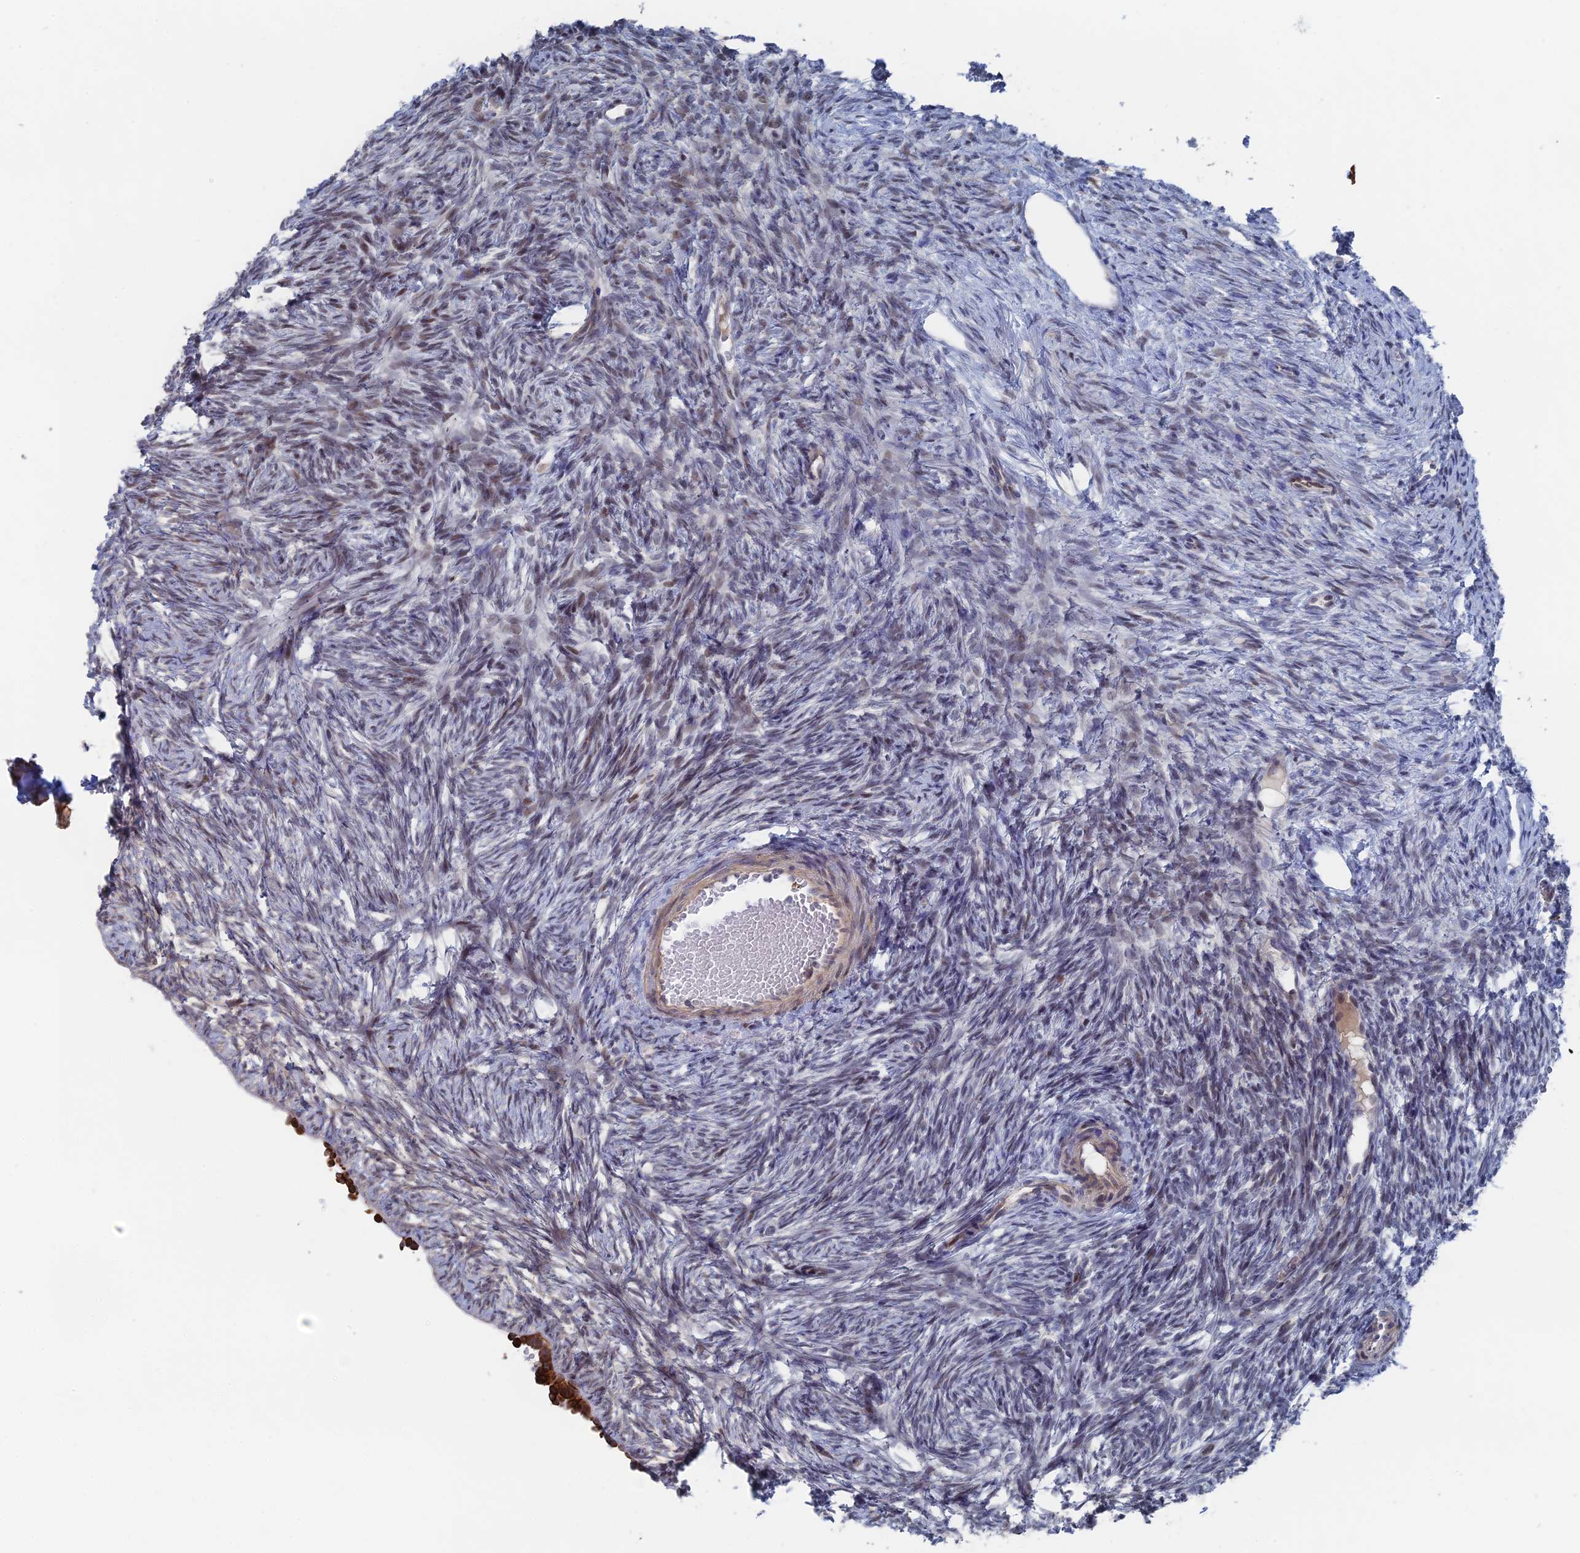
{"staining": {"intensity": "strong", "quantity": "25%-75%", "location": "cytoplasmic/membranous"}, "tissue": "ovary", "cell_type": "Follicle cells", "image_type": "normal", "snomed": [{"axis": "morphology", "description": "Normal tissue, NOS"}, {"axis": "topography", "description": "Ovary"}], "caption": "DAB (3,3'-diaminobenzidine) immunohistochemical staining of normal ovary displays strong cytoplasmic/membranous protein positivity in approximately 25%-75% of follicle cells.", "gene": "IL7", "patient": {"sex": "female", "age": 51}}